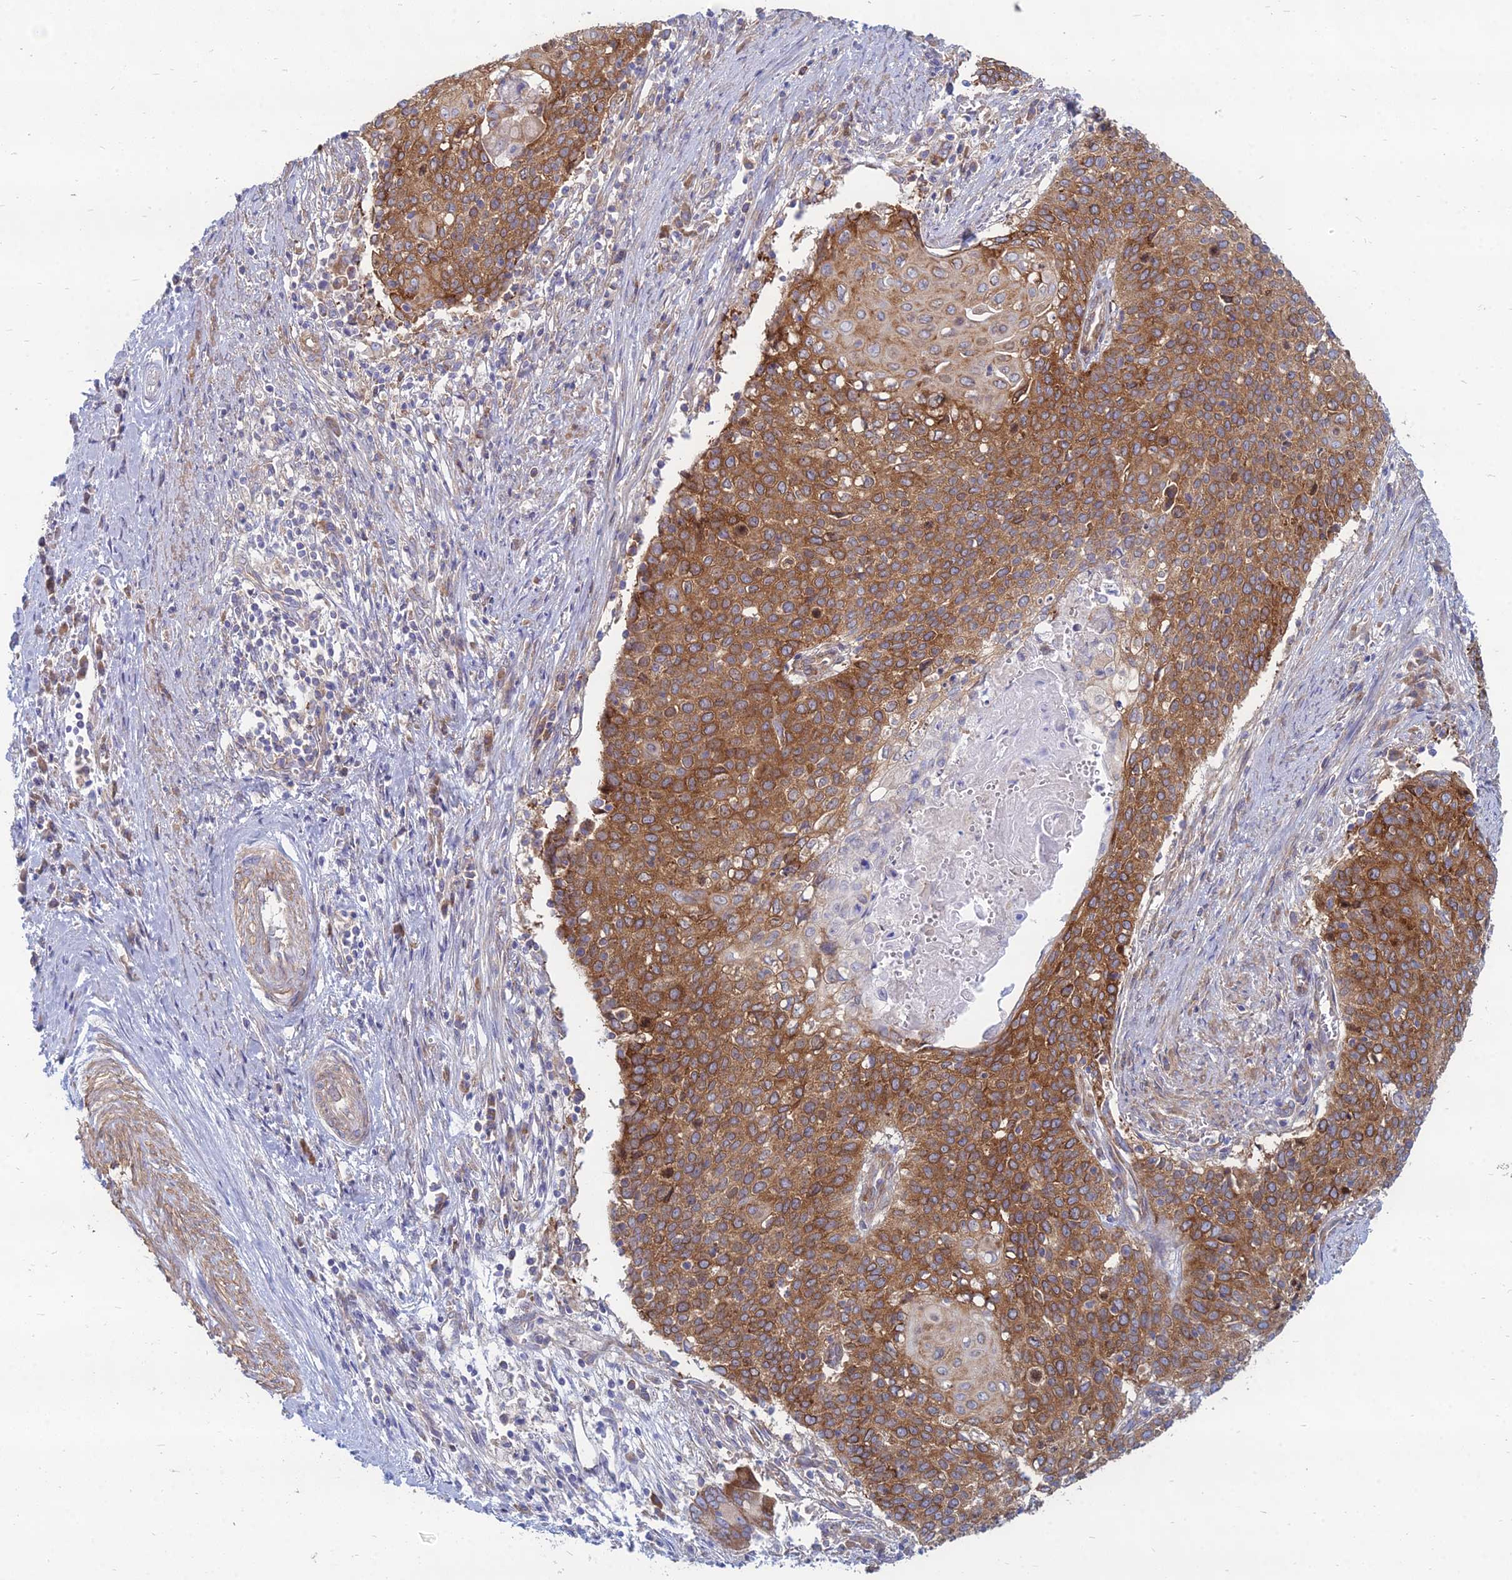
{"staining": {"intensity": "strong", "quantity": ">75%", "location": "cytoplasmic/membranous"}, "tissue": "cervical cancer", "cell_type": "Tumor cells", "image_type": "cancer", "snomed": [{"axis": "morphology", "description": "Squamous cell carcinoma, NOS"}, {"axis": "topography", "description": "Cervix"}], "caption": "IHC micrograph of human cervical squamous cell carcinoma stained for a protein (brown), which displays high levels of strong cytoplasmic/membranous expression in about >75% of tumor cells.", "gene": "TXLNA", "patient": {"sex": "female", "age": 39}}